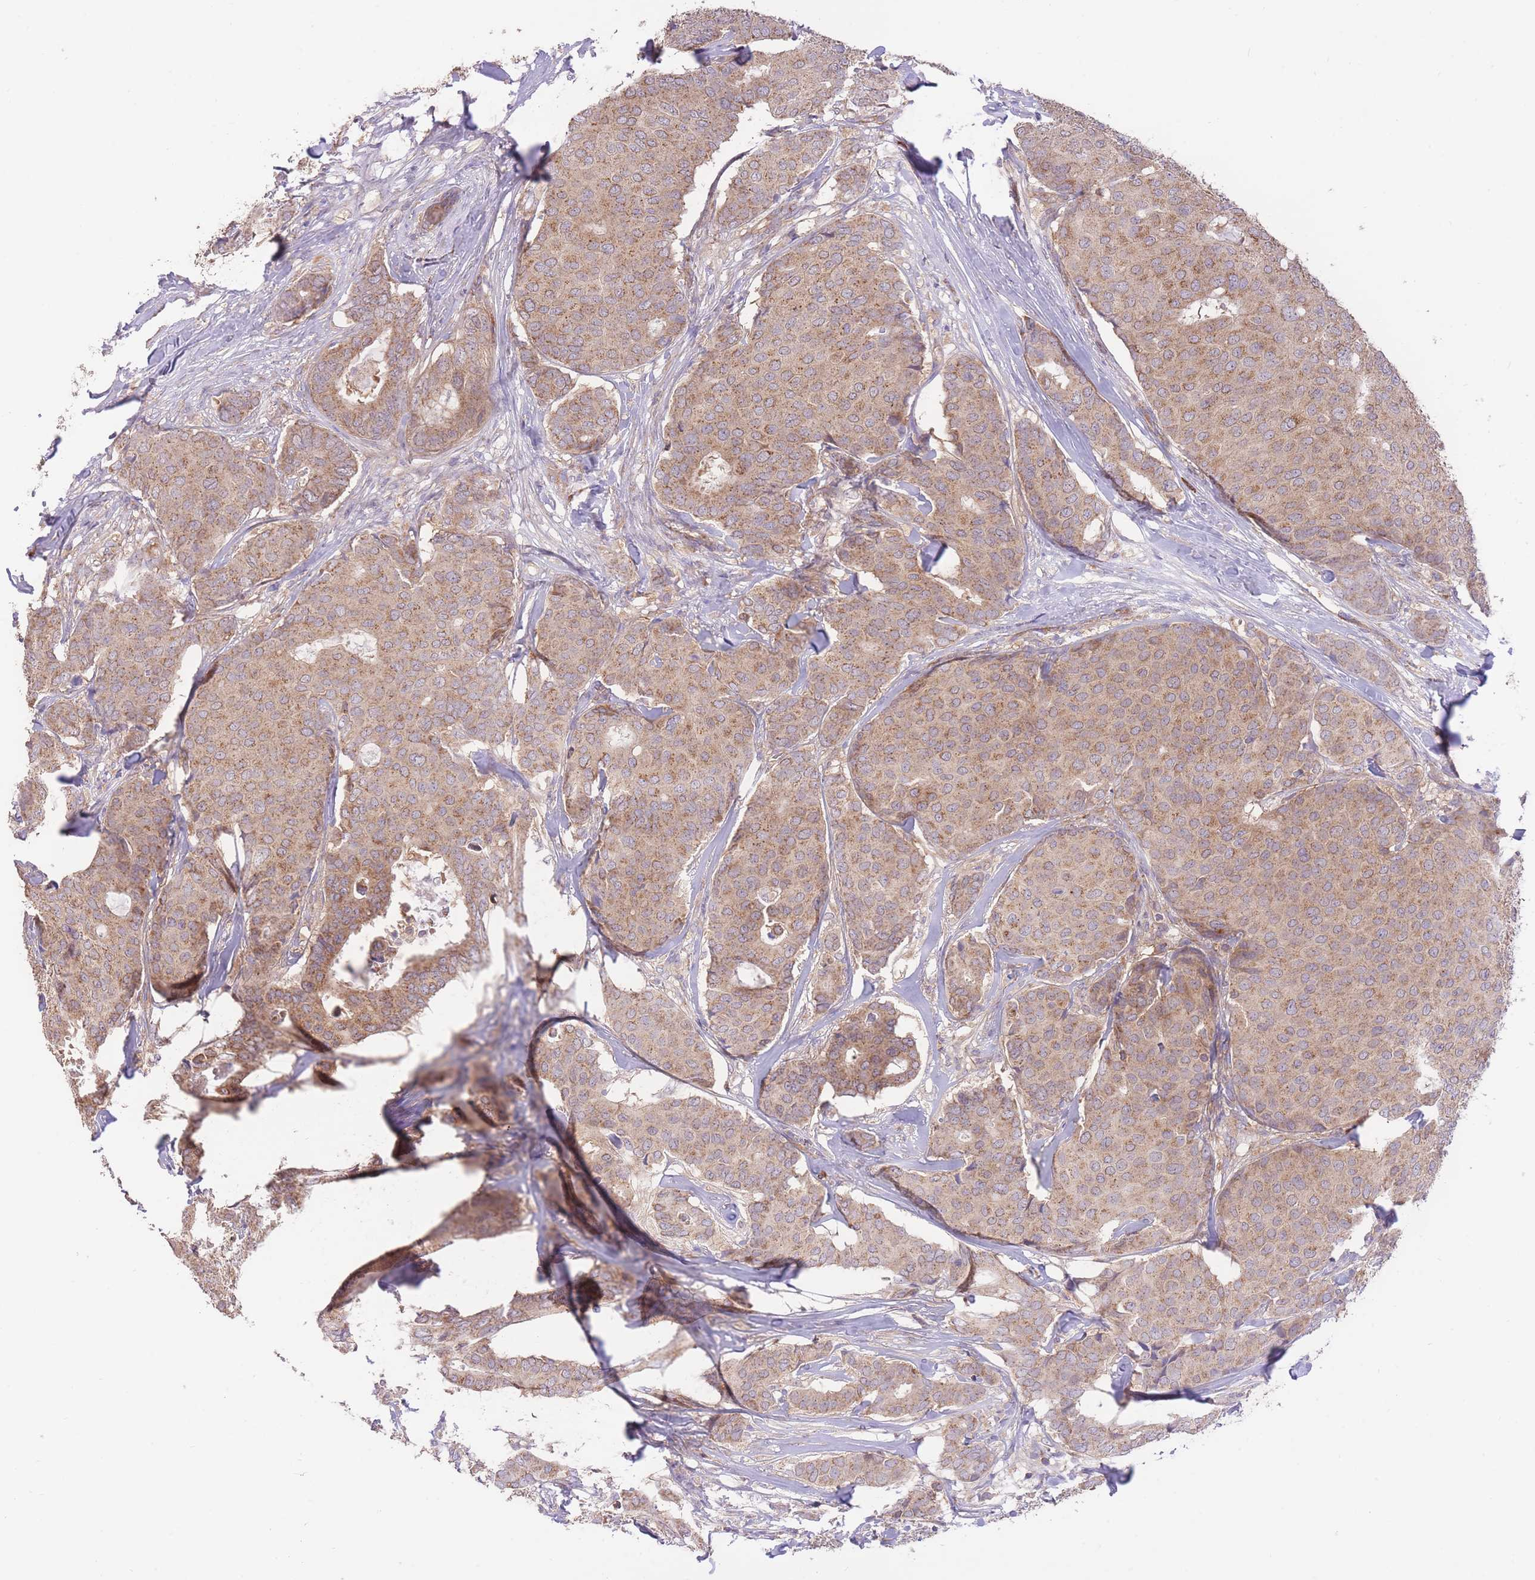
{"staining": {"intensity": "moderate", "quantity": ">75%", "location": "cytoplasmic/membranous"}, "tissue": "breast cancer", "cell_type": "Tumor cells", "image_type": "cancer", "snomed": [{"axis": "morphology", "description": "Duct carcinoma"}, {"axis": "topography", "description": "Breast"}], "caption": "Immunohistochemical staining of human breast invasive ductal carcinoma shows medium levels of moderate cytoplasmic/membranous protein expression in about >75% of tumor cells. Immunohistochemistry stains the protein of interest in brown and the nuclei are stained blue.", "gene": "PREP", "patient": {"sex": "female", "age": 75}}